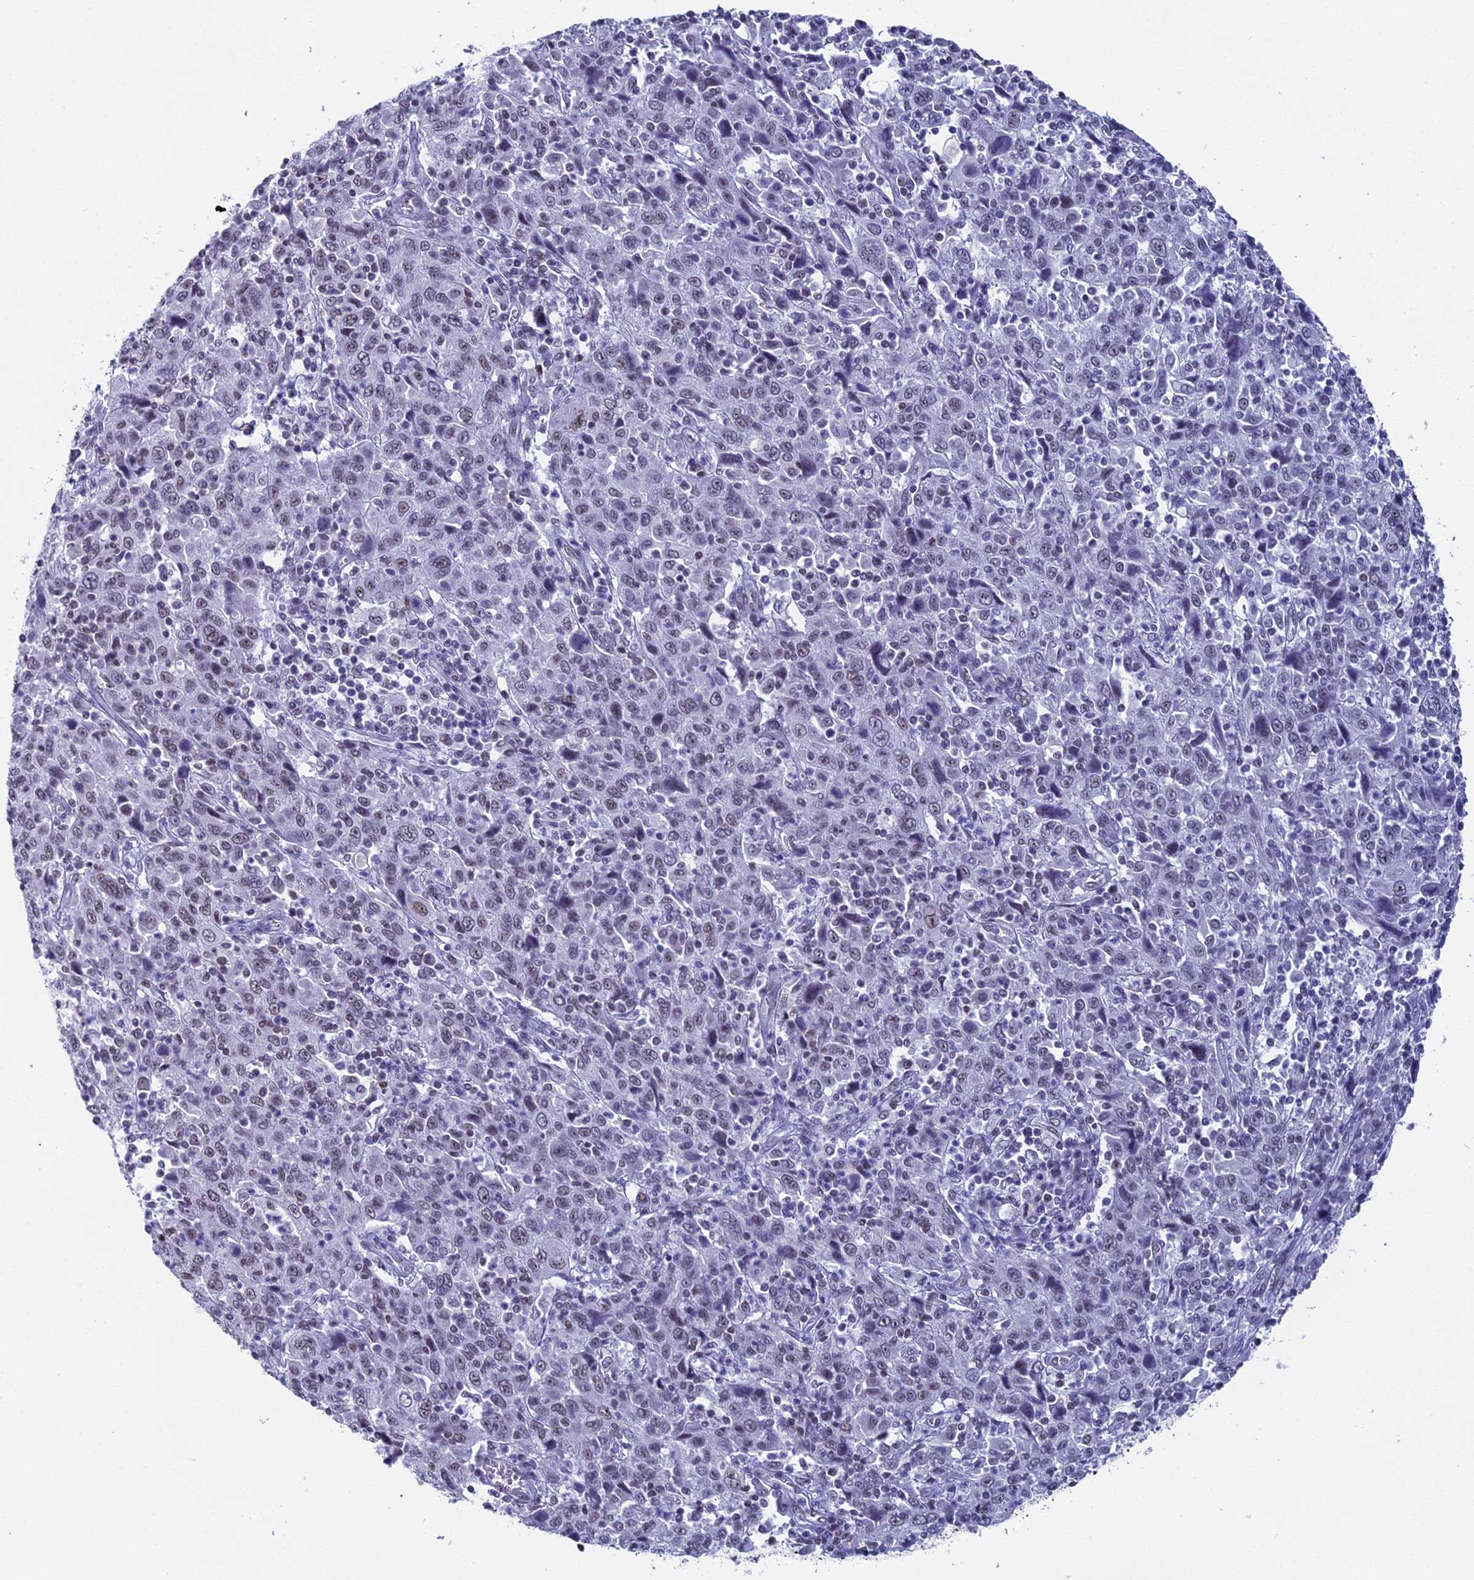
{"staining": {"intensity": "negative", "quantity": "none", "location": "none"}, "tissue": "cervical cancer", "cell_type": "Tumor cells", "image_type": "cancer", "snomed": [{"axis": "morphology", "description": "Squamous cell carcinoma, NOS"}, {"axis": "topography", "description": "Cervix"}], "caption": "Immunohistochemistry micrograph of neoplastic tissue: human cervical squamous cell carcinoma stained with DAB (3,3'-diaminobenzidine) shows no significant protein staining in tumor cells.", "gene": "CD2BP2", "patient": {"sex": "female", "age": 46}}